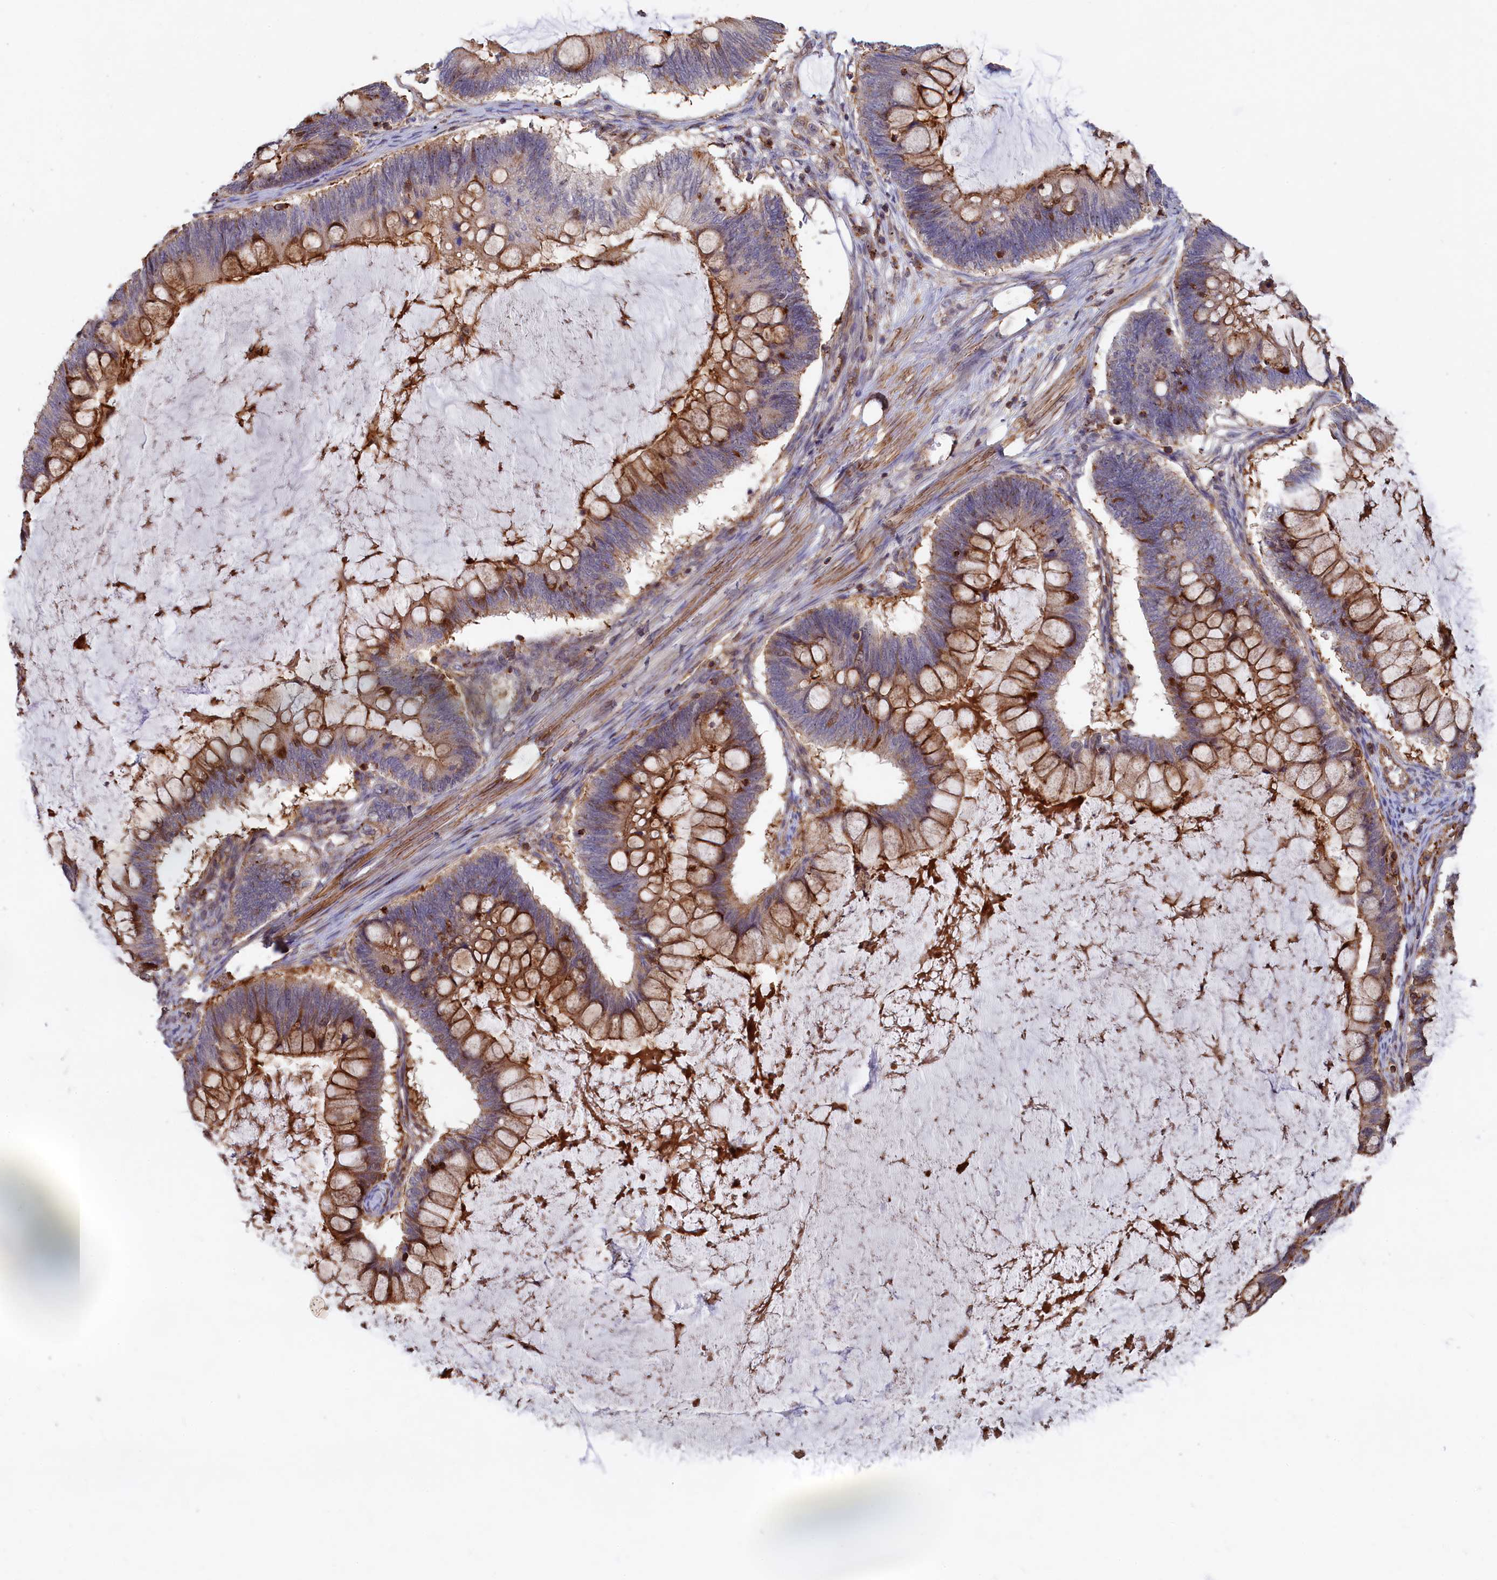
{"staining": {"intensity": "moderate", "quantity": "25%-75%", "location": "cytoplasmic/membranous"}, "tissue": "ovarian cancer", "cell_type": "Tumor cells", "image_type": "cancer", "snomed": [{"axis": "morphology", "description": "Cystadenocarcinoma, mucinous, NOS"}, {"axis": "topography", "description": "Ovary"}], "caption": "Protein expression analysis of human ovarian mucinous cystadenocarcinoma reveals moderate cytoplasmic/membranous positivity in about 25%-75% of tumor cells.", "gene": "ANKRD27", "patient": {"sex": "female", "age": 61}}